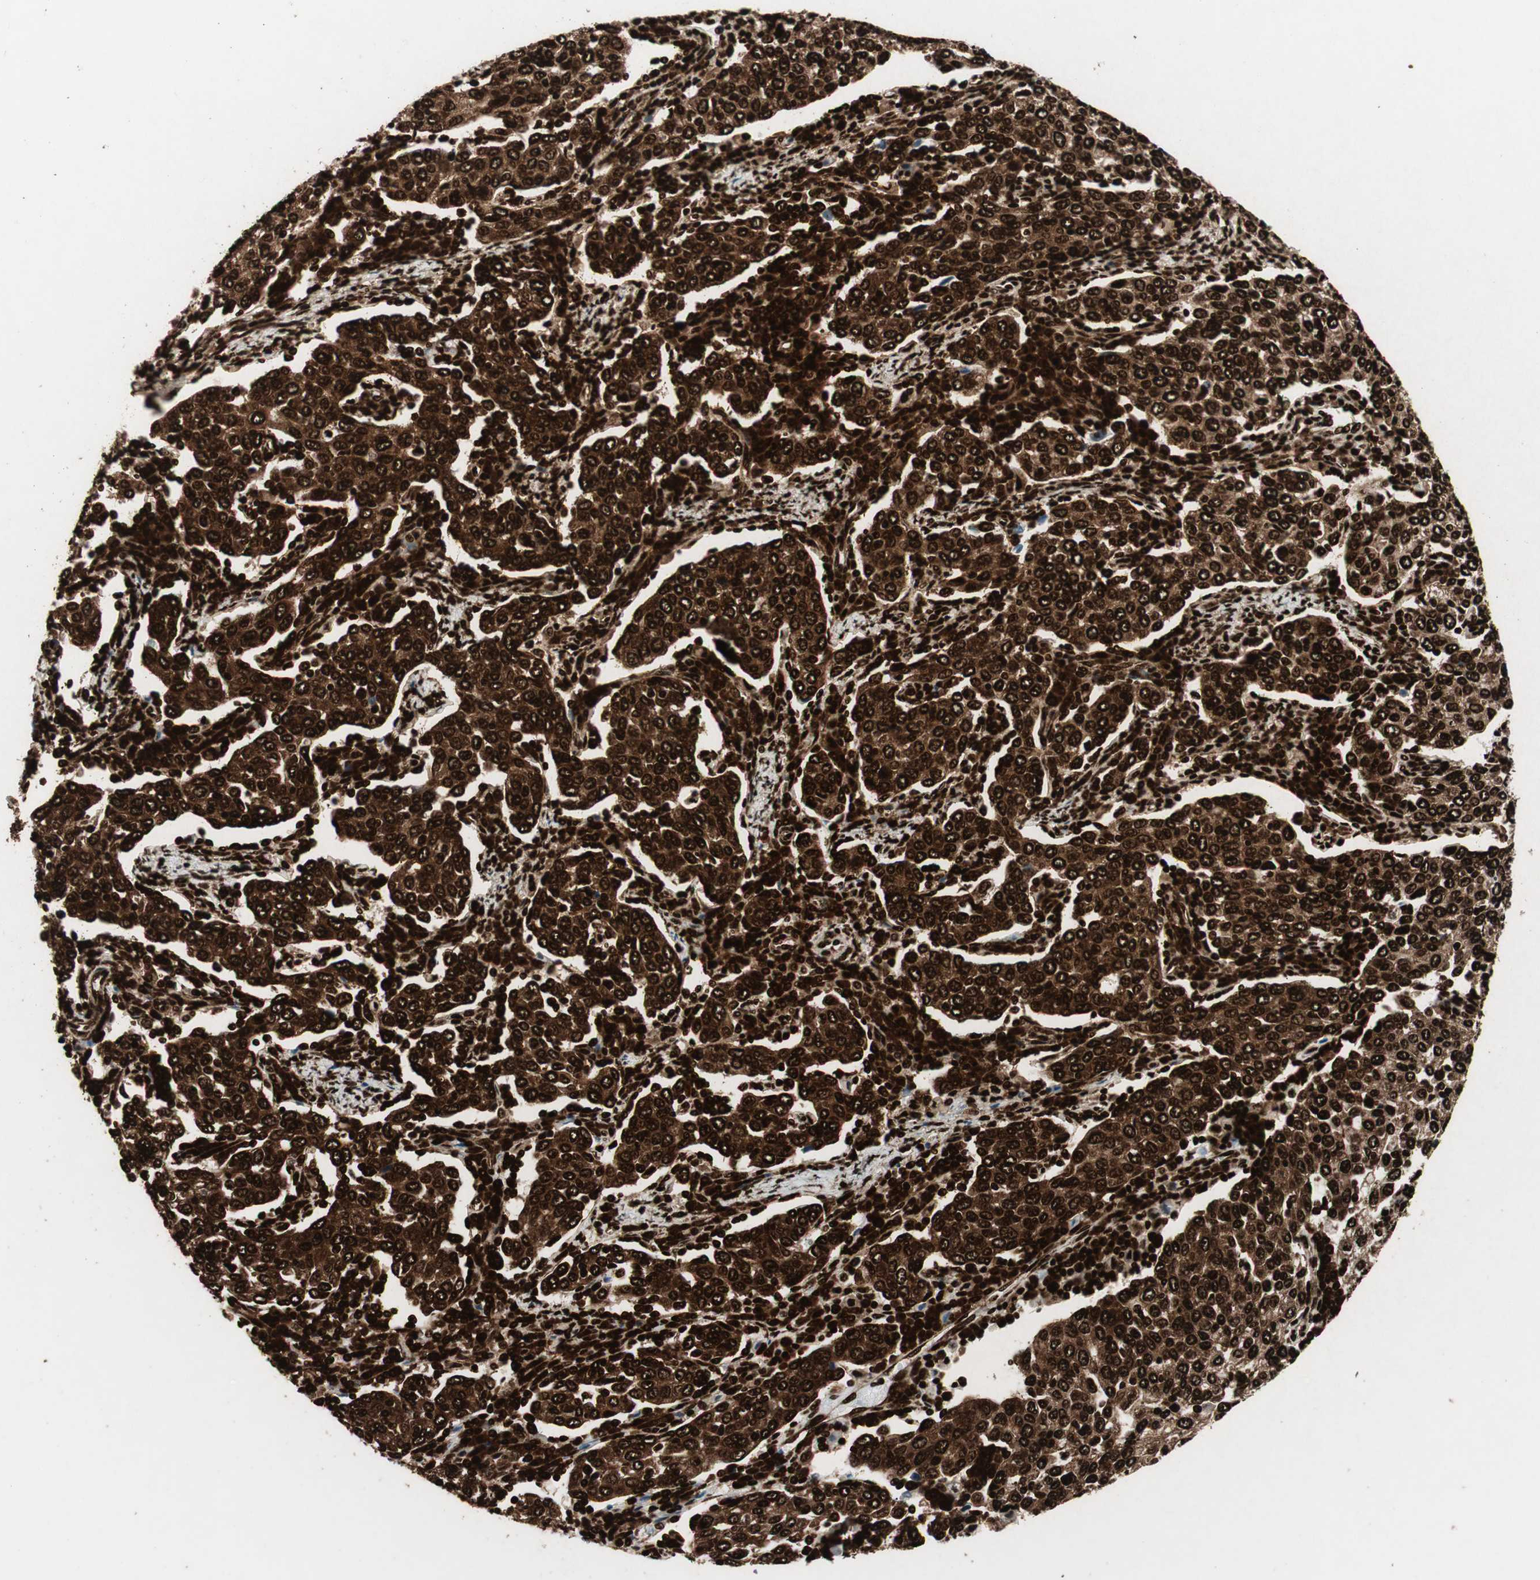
{"staining": {"intensity": "strong", "quantity": ">75%", "location": "cytoplasmic/membranous,nuclear"}, "tissue": "cervical cancer", "cell_type": "Tumor cells", "image_type": "cancer", "snomed": [{"axis": "morphology", "description": "Squamous cell carcinoma, NOS"}, {"axis": "topography", "description": "Cervix"}], "caption": "High-magnification brightfield microscopy of cervical cancer stained with DAB (3,3'-diaminobenzidine) (brown) and counterstained with hematoxylin (blue). tumor cells exhibit strong cytoplasmic/membranous and nuclear expression is appreciated in about>75% of cells. (DAB IHC, brown staining for protein, blue staining for nuclei).", "gene": "EWSR1", "patient": {"sex": "female", "age": 40}}